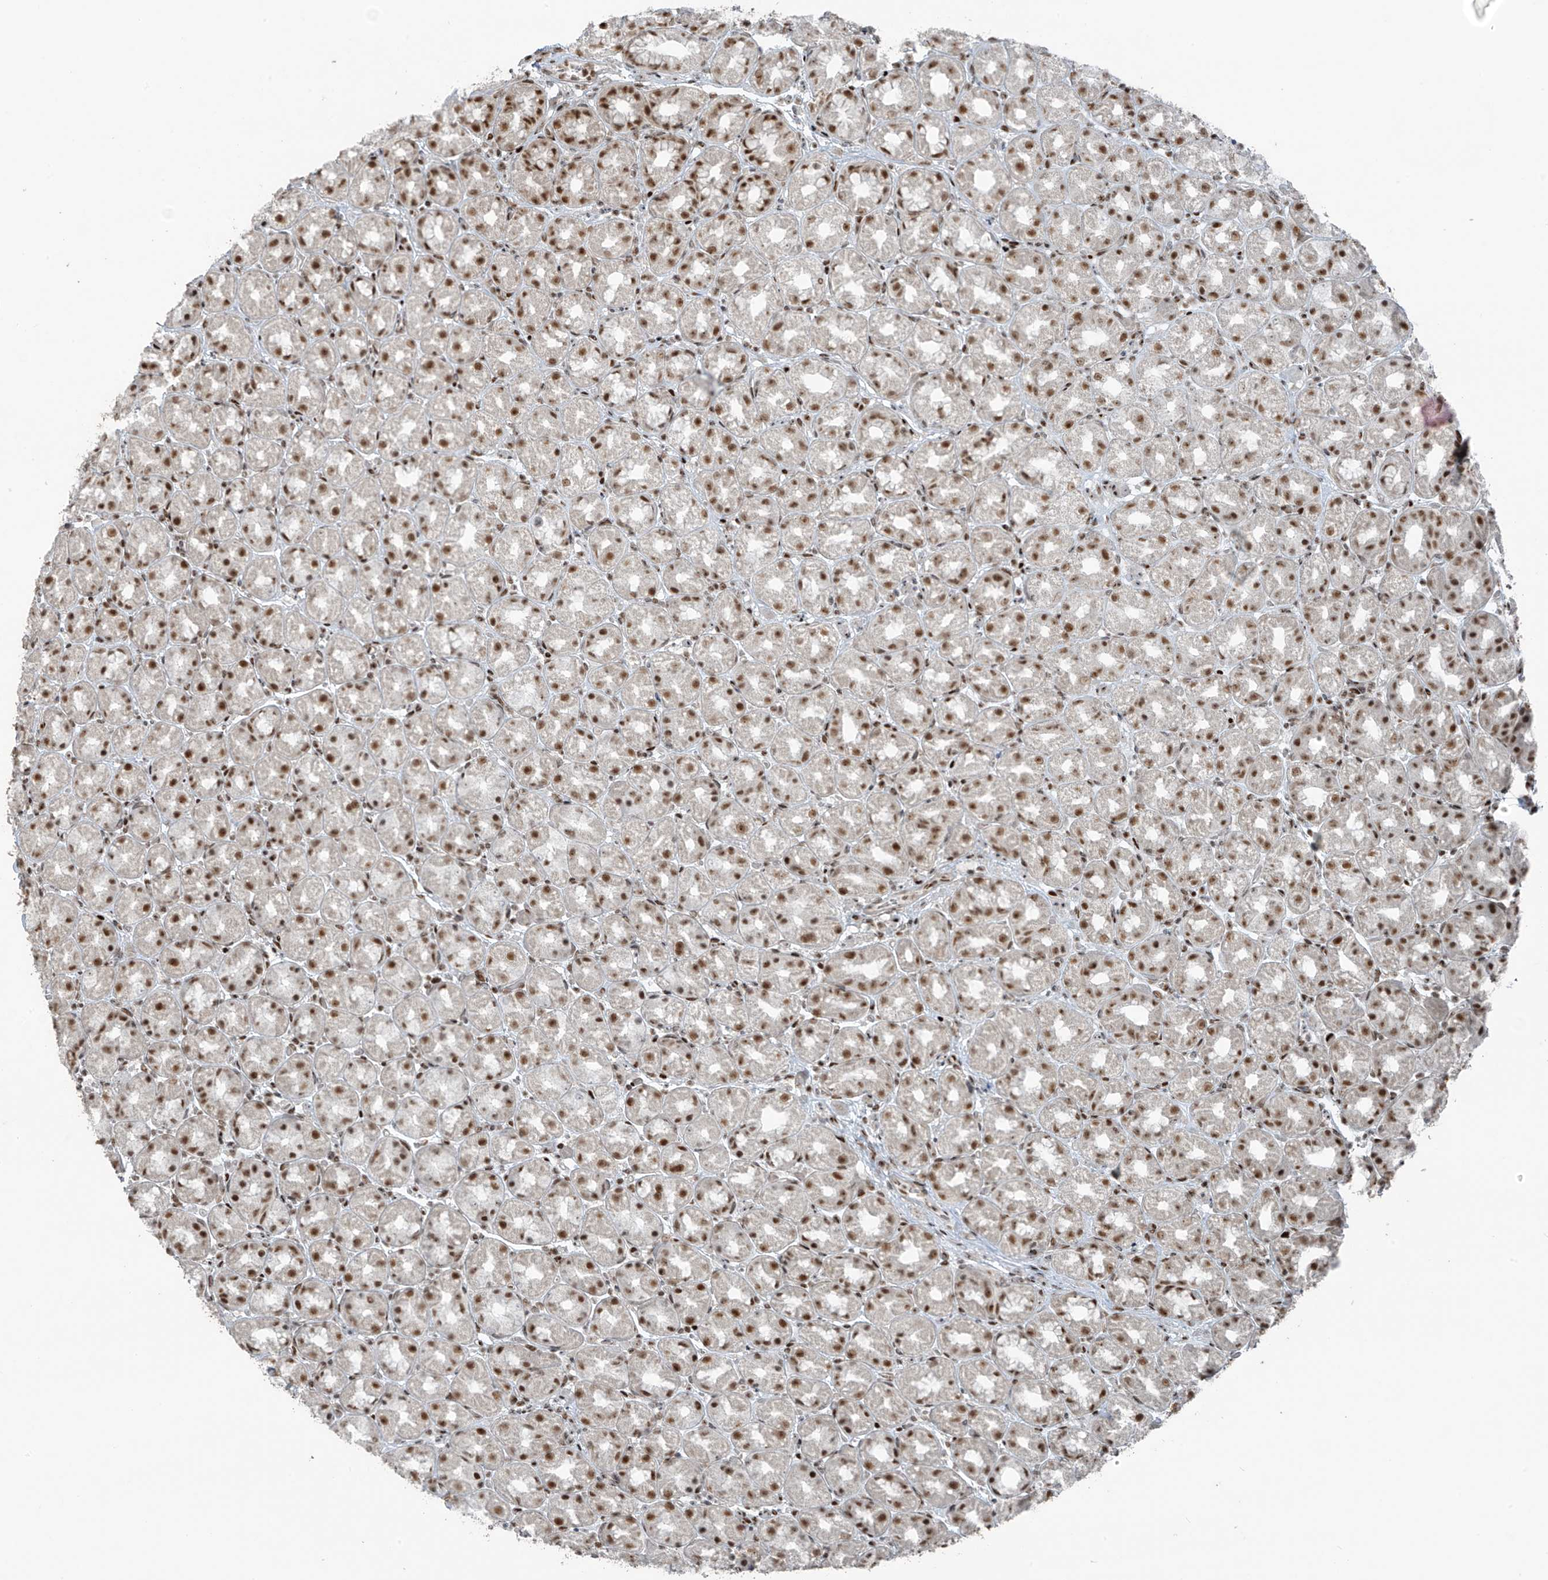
{"staining": {"intensity": "strong", "quantity": ">75%", "location": "nuclear"}, "tissue": "stomach", "cell_type": "Glandular cells", "image_type": "normal", "snomed": [{"axis": "morphology", "description": "Normal tissue, NOS"}, {"axis": "topography", "description": "Stomach, upper"}], "caption": "The photomicrograph exhibits staining of benign stomach, revealing strong nuclear protein positivity (brown color) within glandular cells.", "gene": "PCNP", "patient": {"sex": "male", "age": 68}}